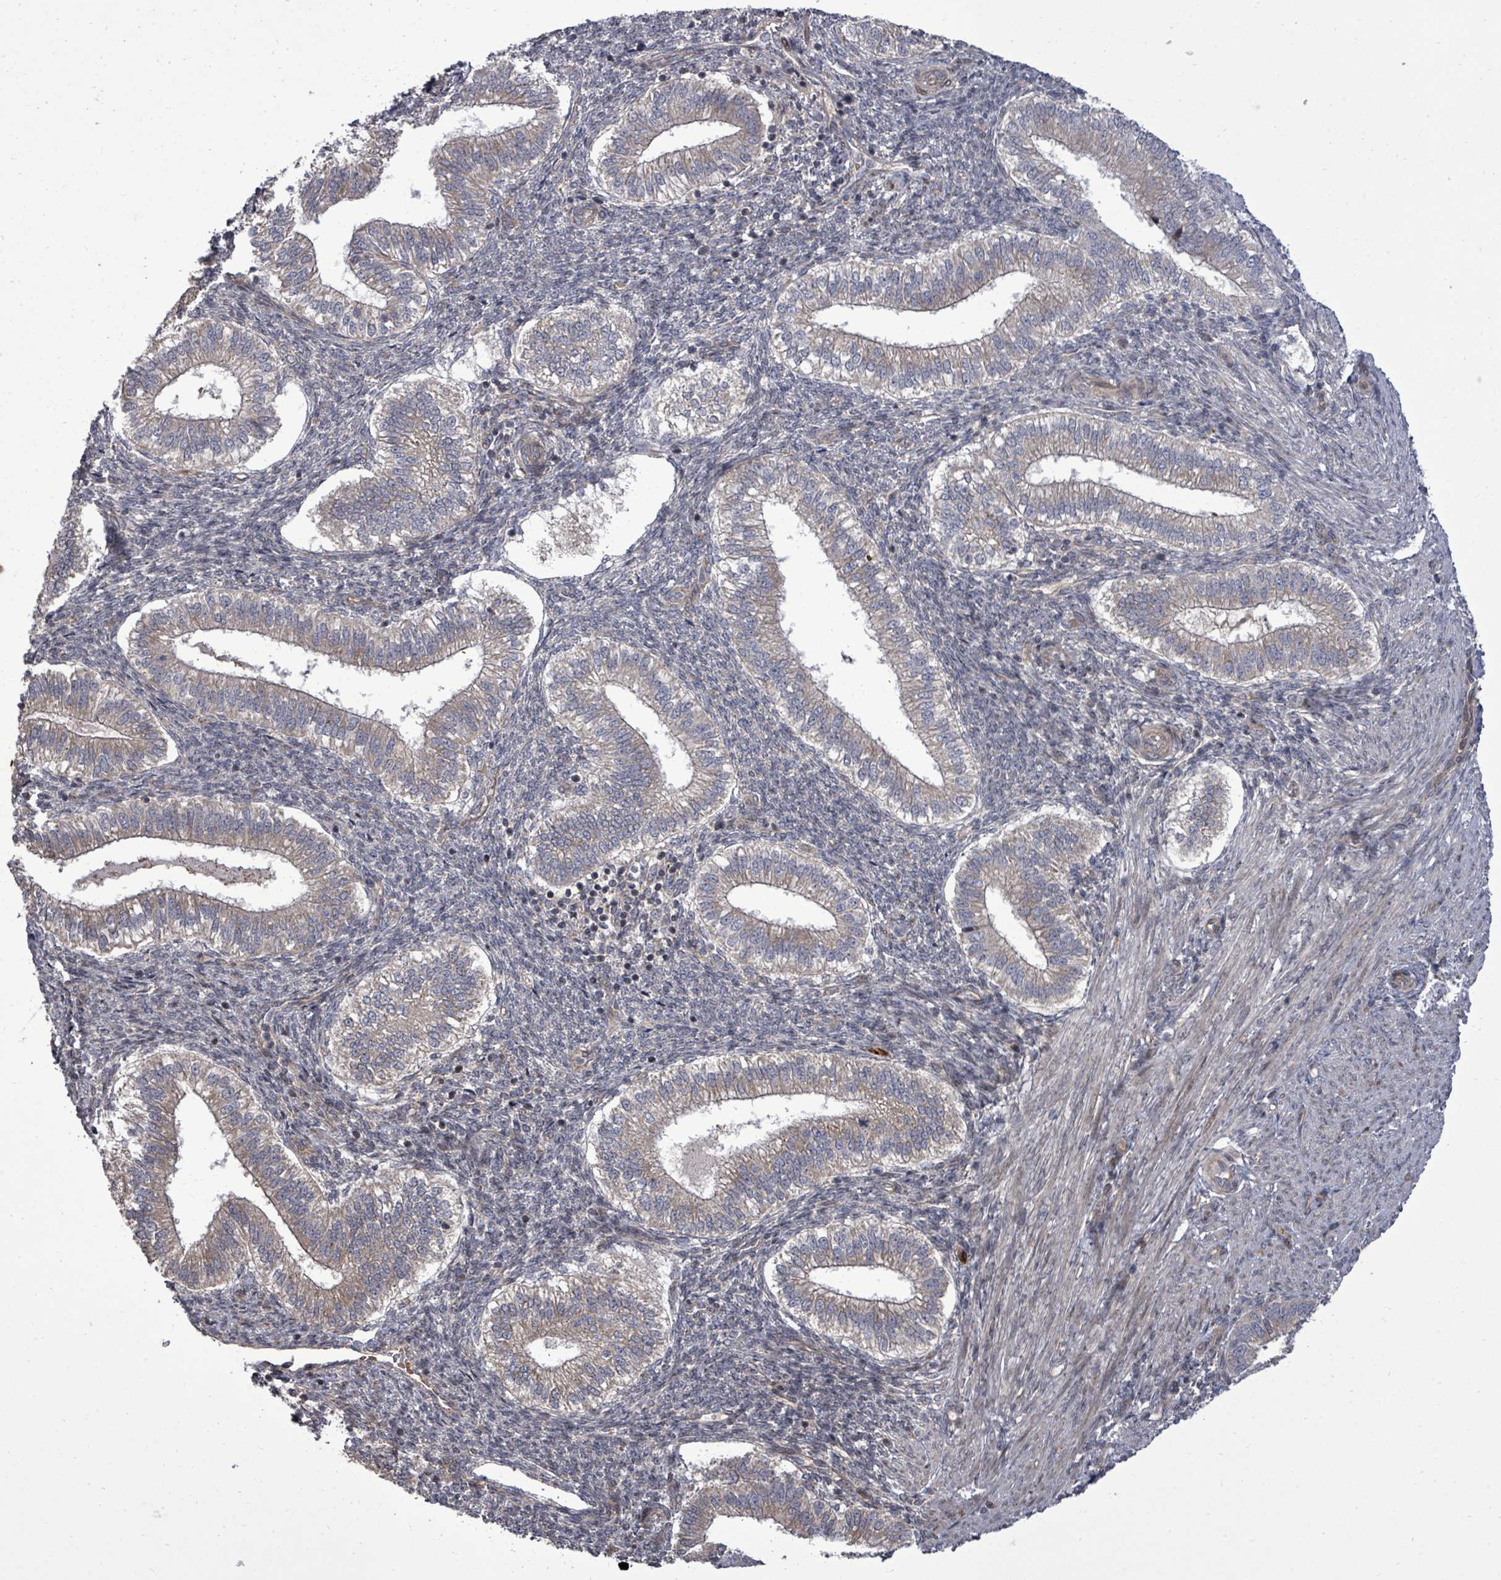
{"staining": {"intensity": "moderate", "quantity": "<25%", "location": "cytoplasmic/membranous"}, "tissue": "endometrium", "cell_type": "Cells in endometrial stroma", "image_type": "normal", "snomed": [{"axis": "morphology", "description": "Normal tissue, NOS"}, {"axis": "topography", "description": "Endometrium"}], "caption": "Immunohistochemical staining of normal human endometrium reveals low levels of moderate cytoplasmic/membranous staining in approximately <25% of cells in endometrial stroma. Nuclei are stained in blue.", "gene": "KRTAP27", "patient": {"sex": "female", "age": 25}}